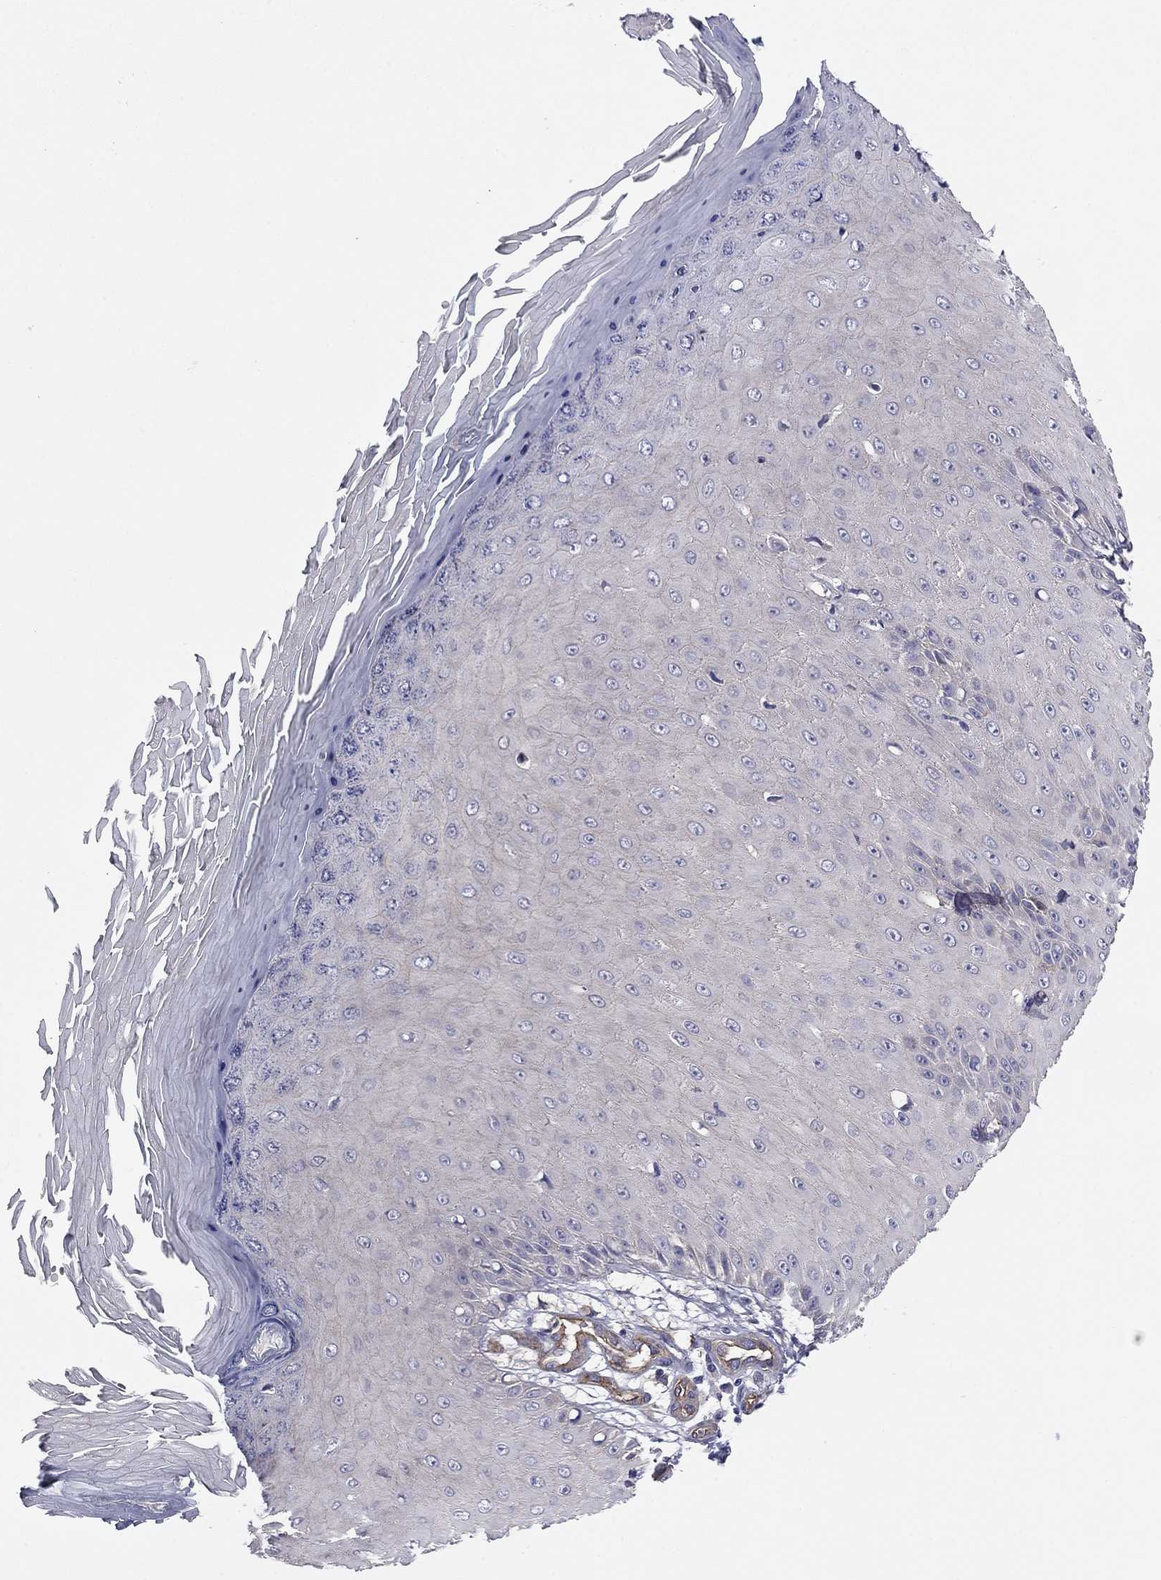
{"staining": {"intensity": "negative", "quantity": "none", "location": "none"}, "tissue": "skin cancer", "cell_type": "Tumor cells", "image_type": "cancer", "snomed": [{"axis": "morphology", "description": "Inflammation, NOS"}, {"axis": "morphology", "description": "Squamous cell carcinoma, NOS"}, {"axis": "topography", "description": "Skin"}], "caption": "Immunohistochemistry (IHC) of human skin cancer displays no expression in tumor cells.", "gene": "TCHH", "patient": {"sex": "male", "age": 70}}